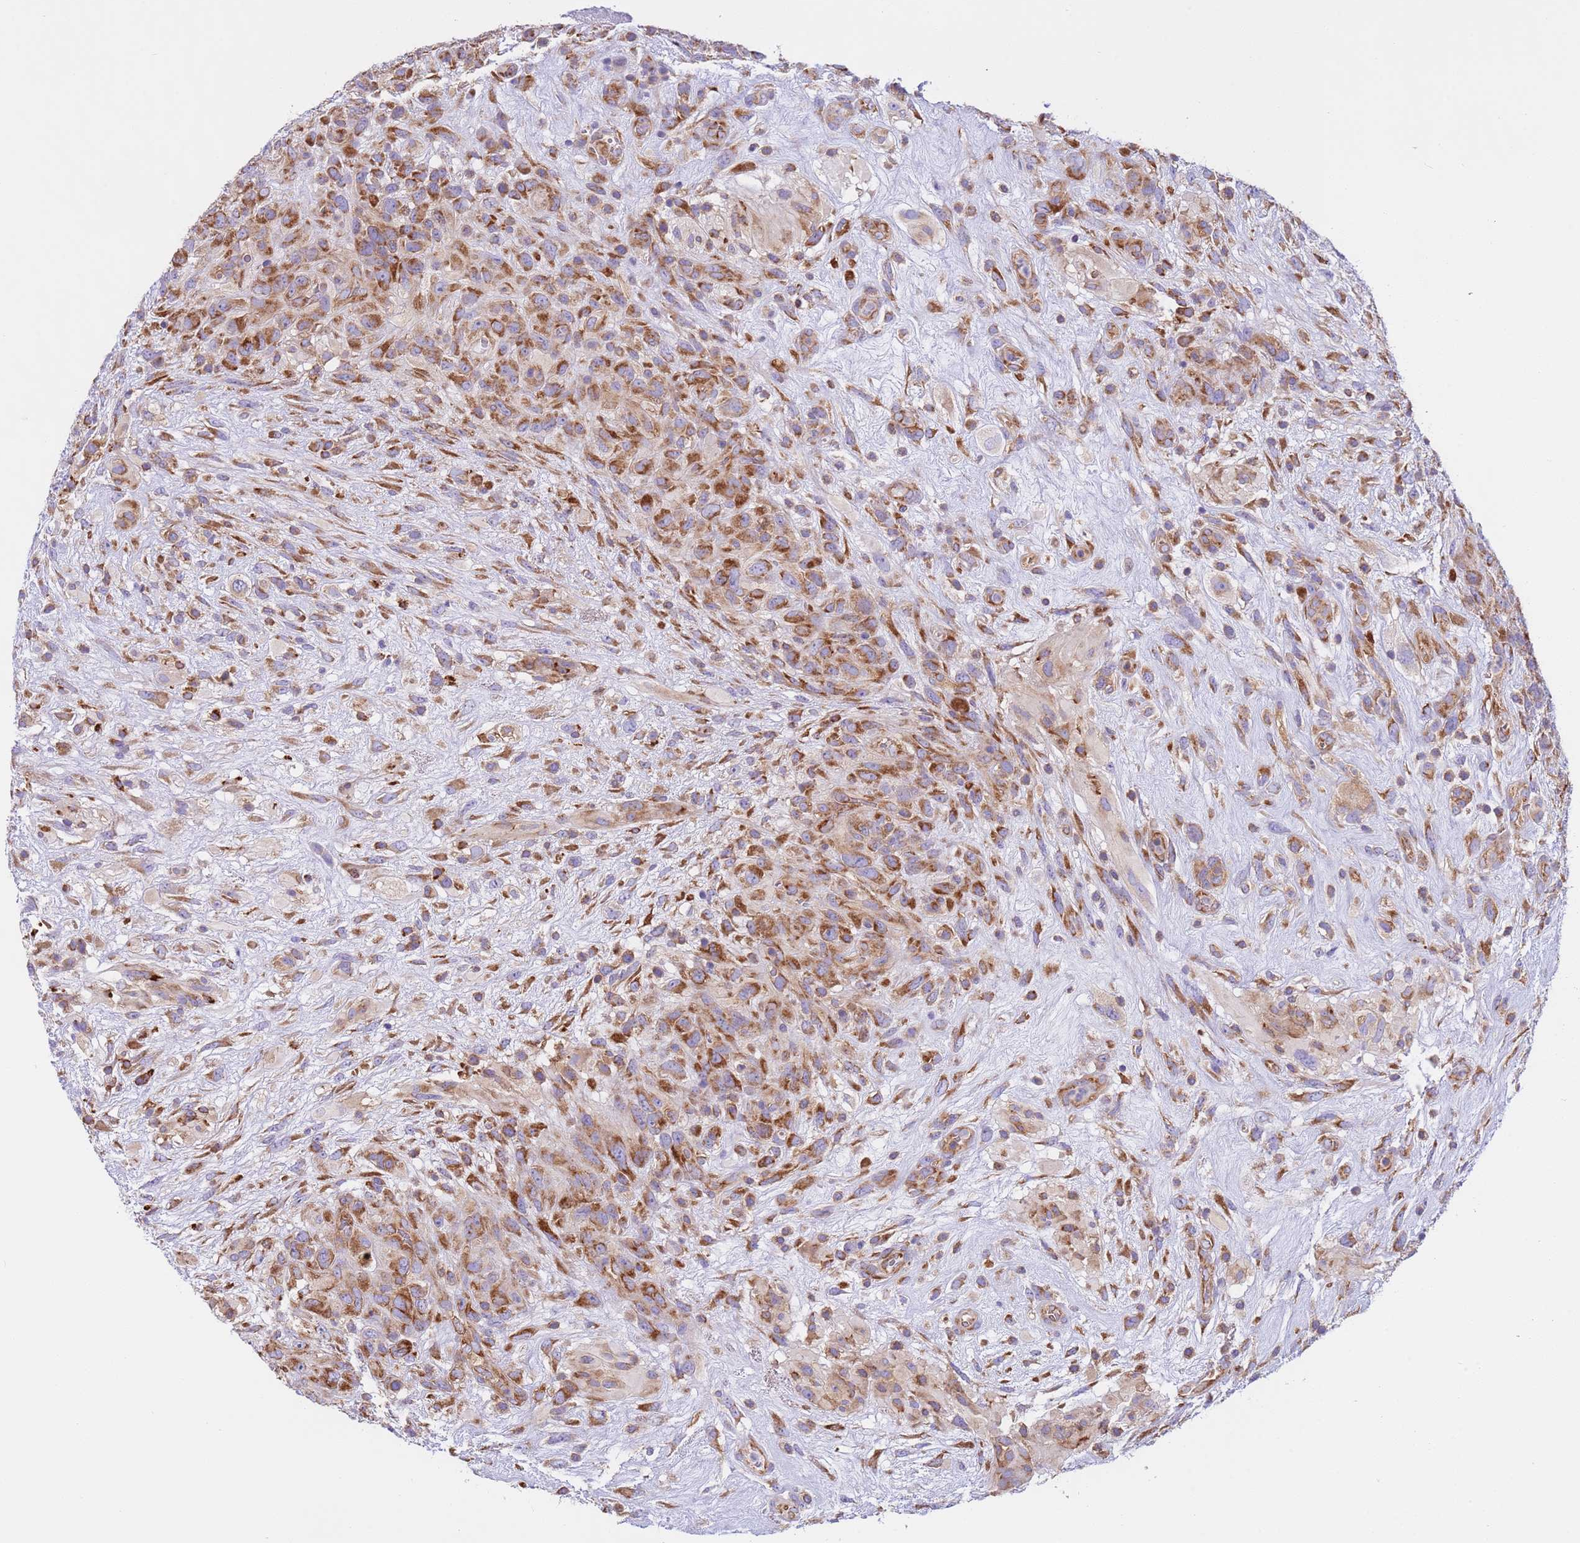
{"staining": {"intensity": "moderate", "quantity": ">75%", "location": "cytoplasmic/membranous"}, "tissue": "glioma", "cell_type": "Tumor cells", "image_type": "cancer", "snomed": [{"axis": "morphology", "description": "Glioma, malignant, High grade"}, {"axis": "topography", "description": "Brain"}], "caption": "Immunohistochemical staining of glioma displays moderate cytoplasmic/membranous protein staining in about >75% of tumor cells.", "gene": "VARS1", "patient": {"sex": "male", "age": 61}}